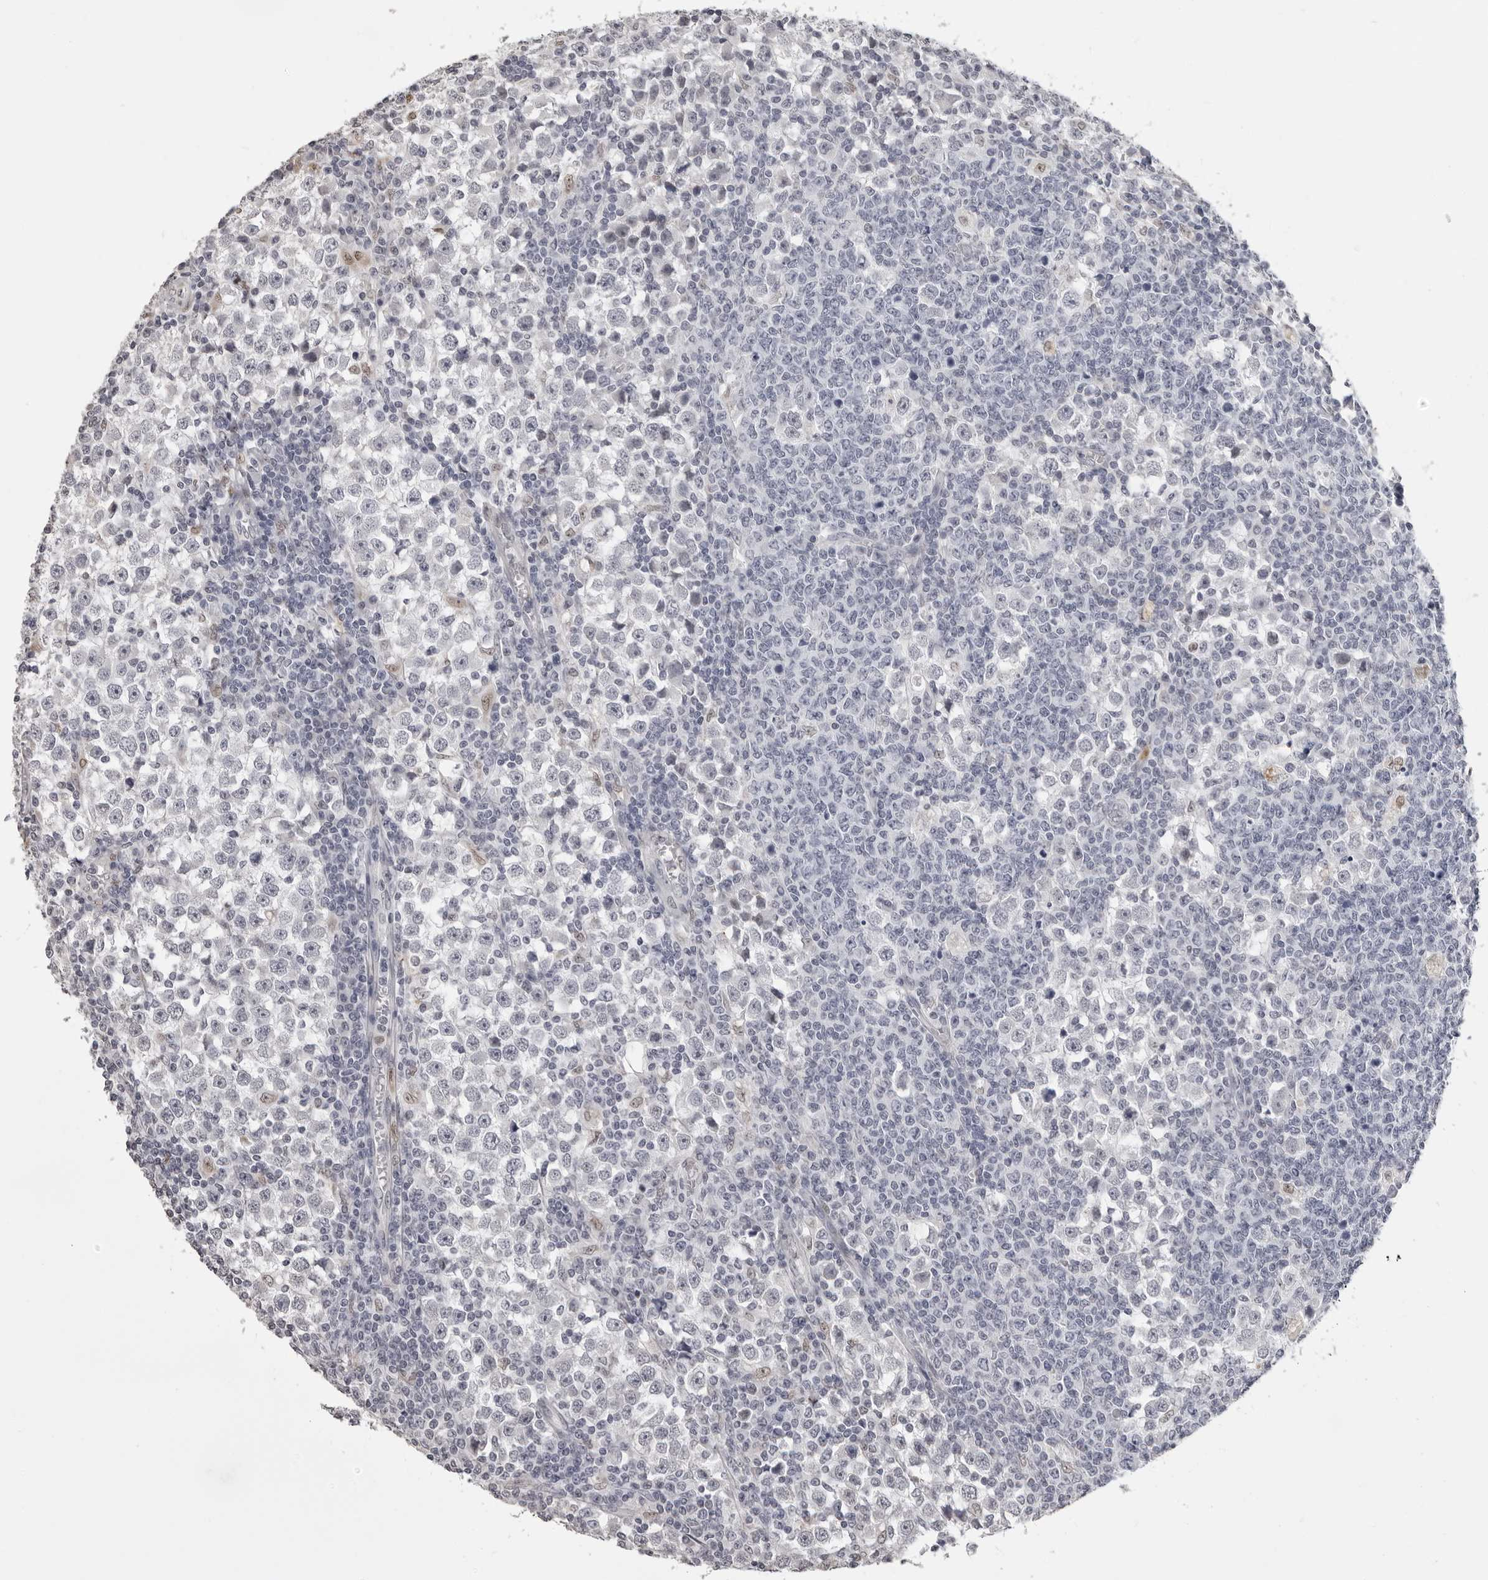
{"staining": {"intensity": "negative", "quantity": "none", "location": "none"}, "tissue": "testis cancer", "cell_type": "Tumor cells", "image_type": "cancer", "snomed": [{"axis": "morphology", "description": "Seminoma, NOS"}, {"axis": "topography", "description": "Testis"}], "caption": "IHC photomicrograph of seminoma (testis) stained for a protein (brown), which exhibits no positivity in tumor cells. (Stains: DAB immunohistochemistry with hematoxylin counter stain, Microscopy: brightfield microscopy at high magnification).", "gene": "IL31", "patient": {"sex": "male", "age": 65}}